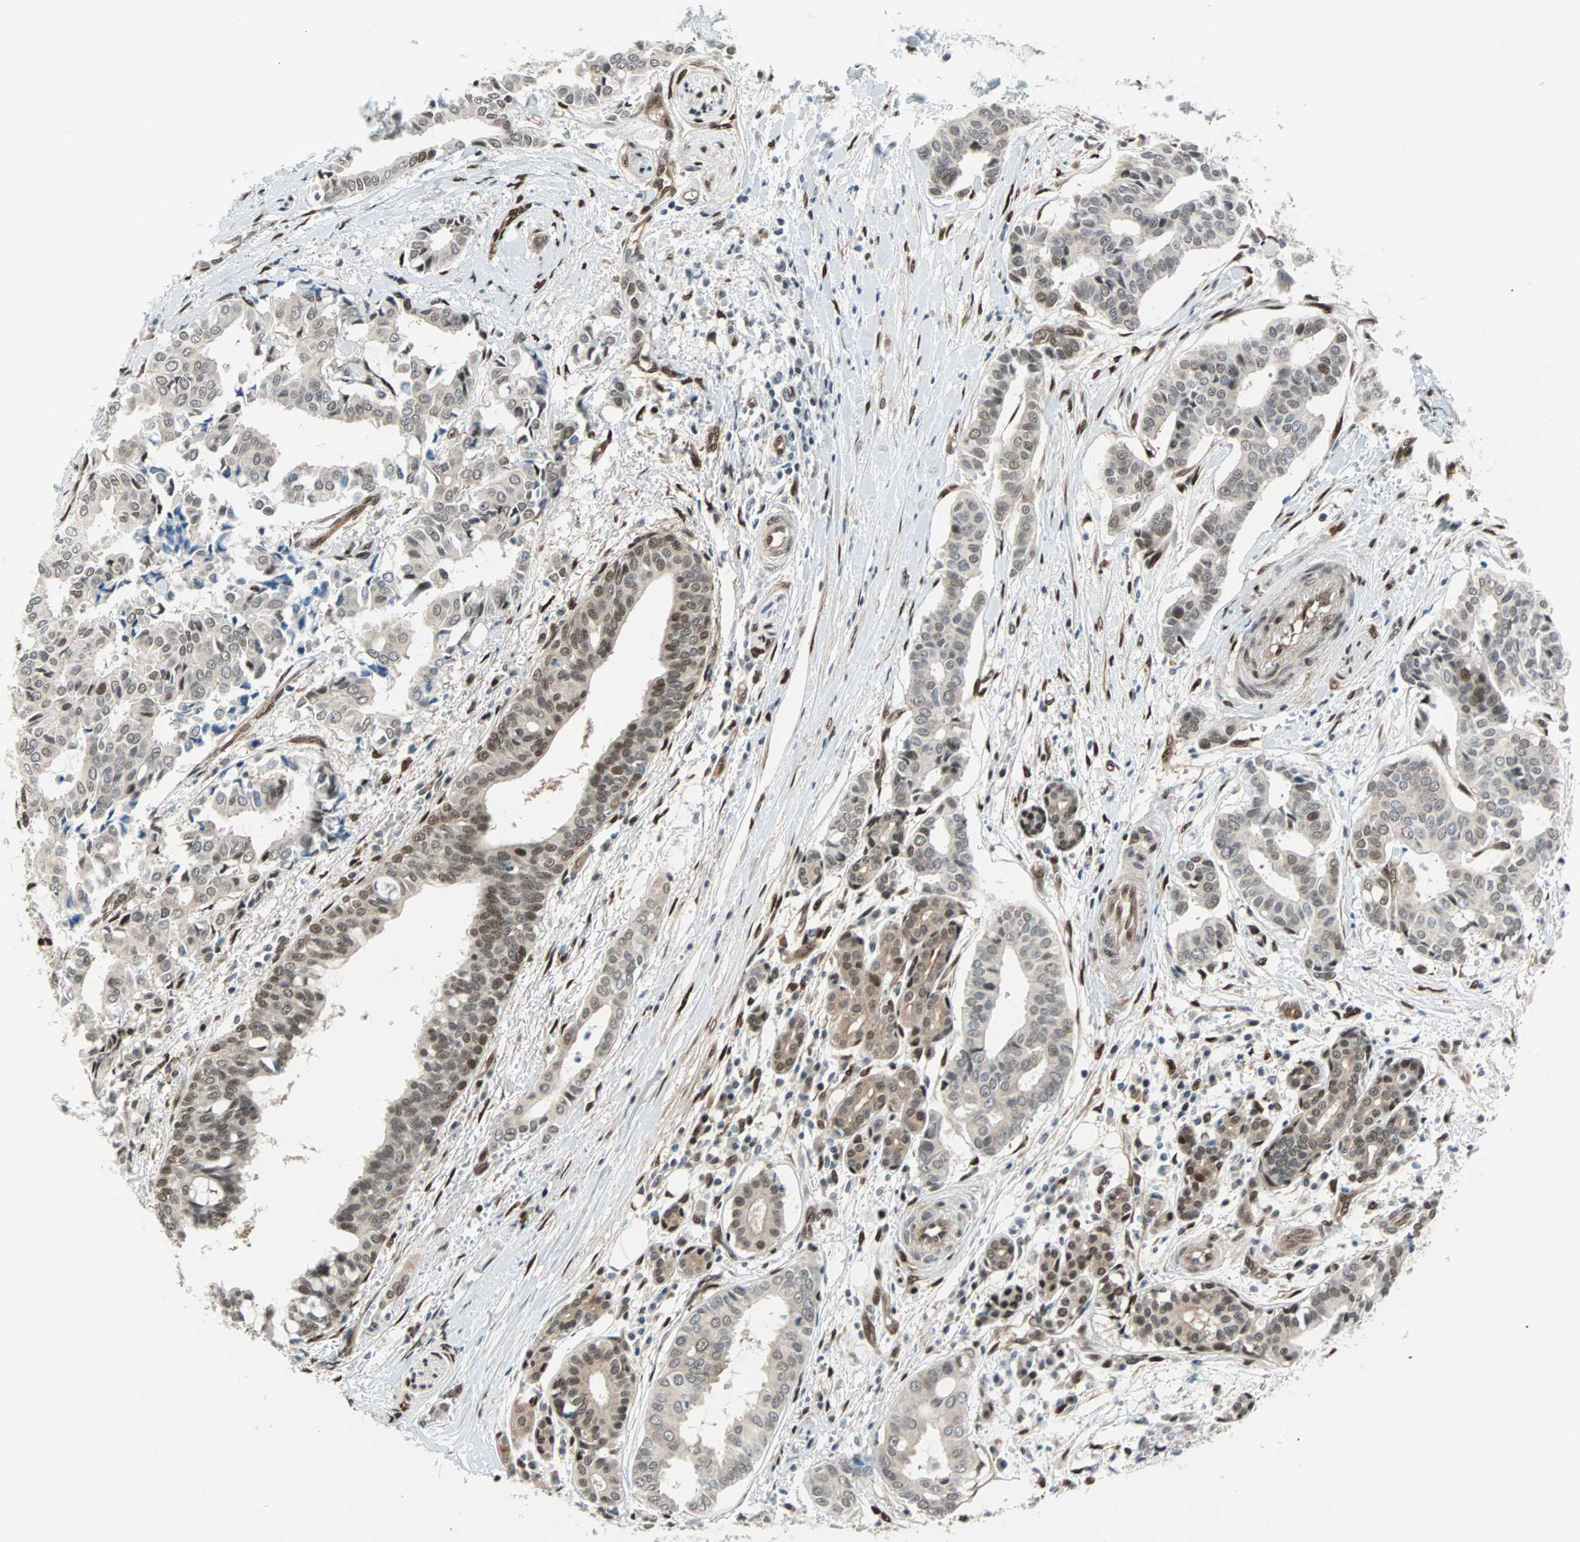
{"staining": {"intensity": "strong", "quantity": ">75%", "location": "cytoplasmic/membranous,nuclear"}, "tissue": "head and neck cancer", "cell_type": "Tumor cells", "image_type": "cancer", "snomed": [{"axis": "morphology", "description": "Adenocarcinoma, NOS"}, {"axis": "topography", "description": "Salivary gland"}, {"axis": "topography", "description": "Head-Neck"}], "caption": "High-magnification brightfield microscopy of head and neck cancer (adenocarcinoma) stained with DAB (brown) and counterstained with hematoxylin (blue). tumor cells exhibit strong cytoplasmic/membranous and nuclear expression is appreciated in about>75% of cells.", "gene": "WWTR1", "patient": {"sex": "female", "age": 59}}